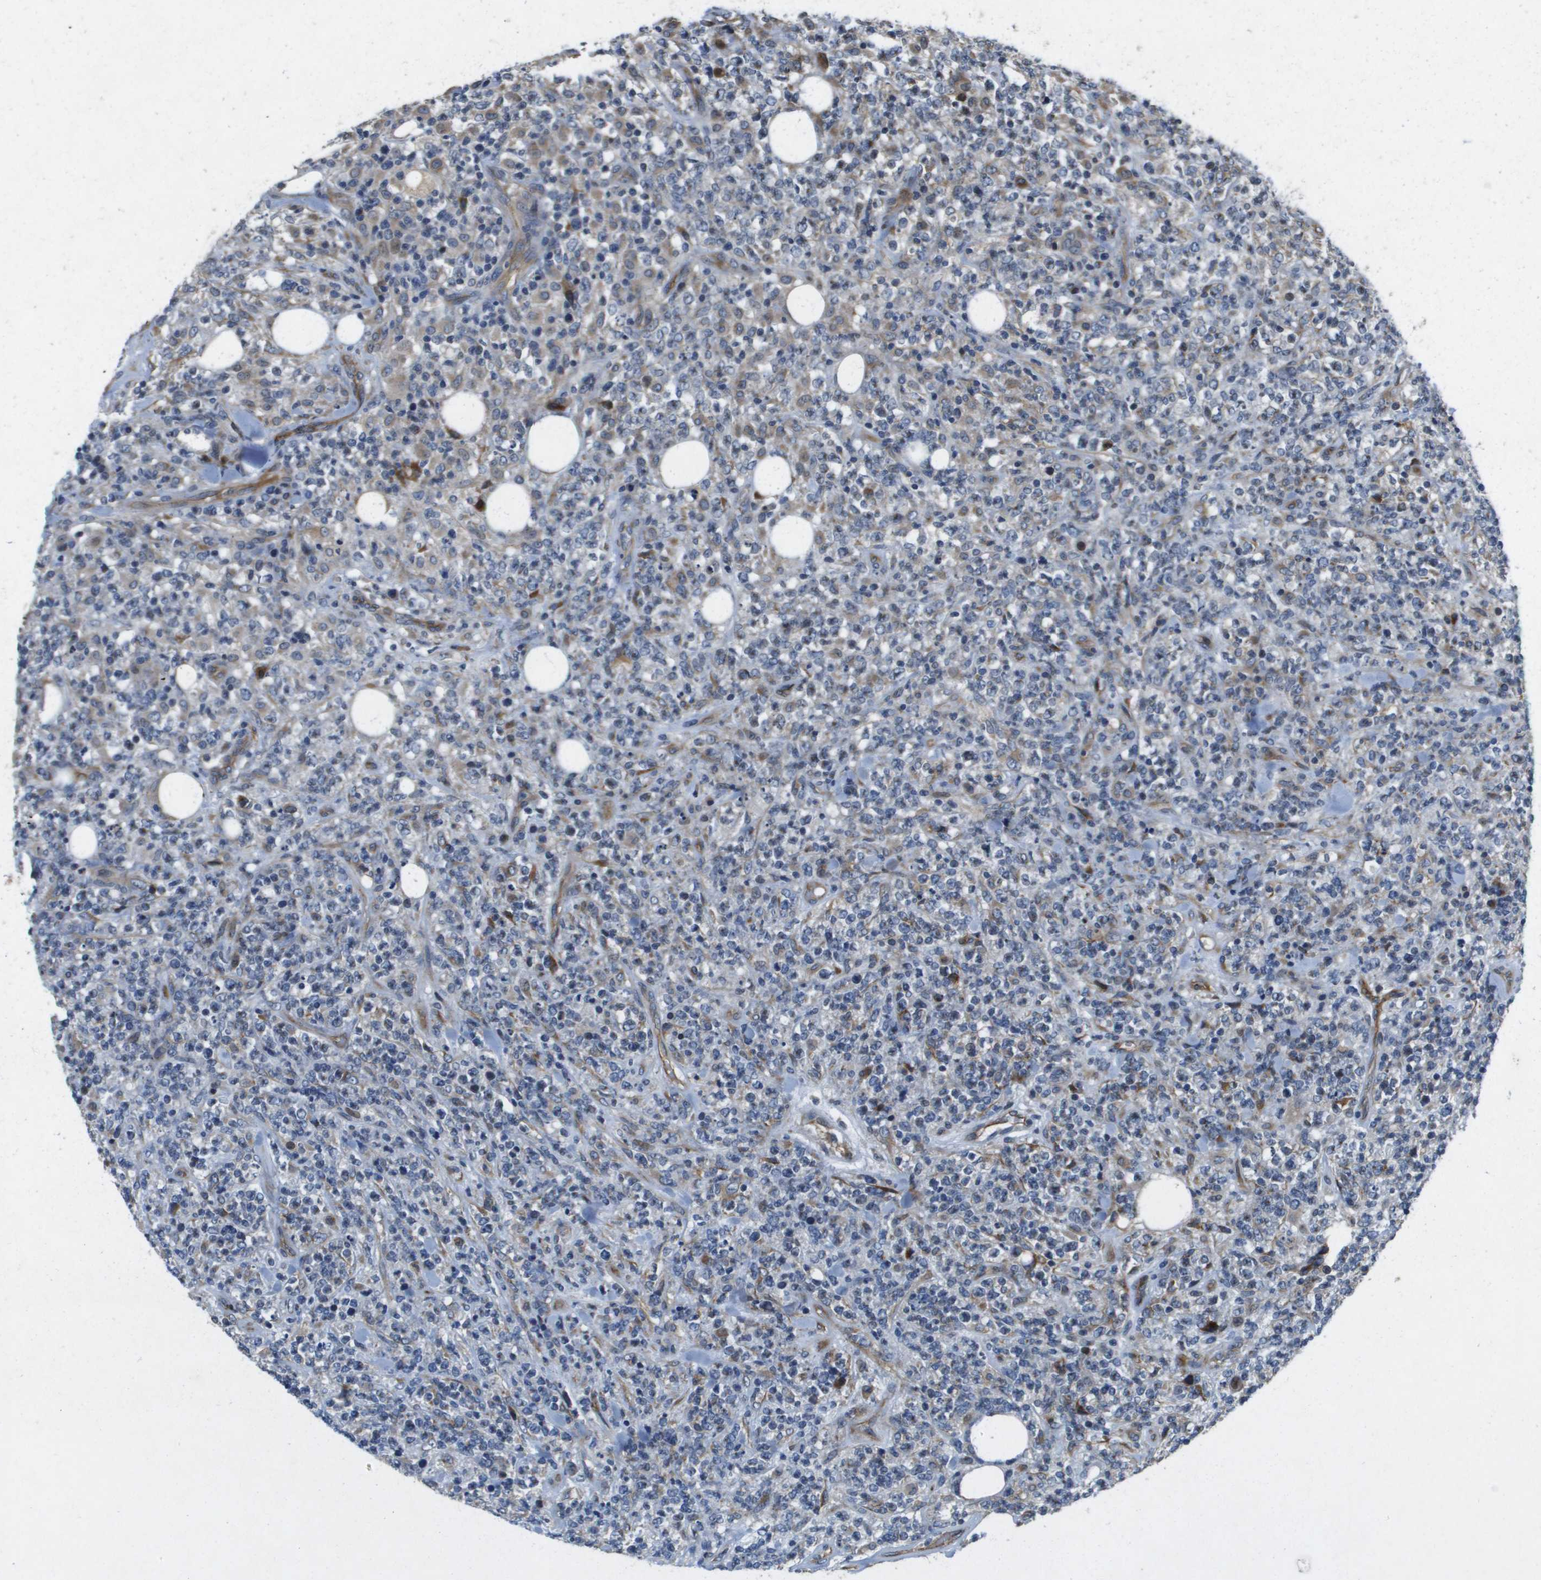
{"staining": {"intensity": "negative", "quantity": "none", "location": "none"}, "tissue": "lymphoma", "cell_type": "Tumor cells", "image_type": "cancer", "snomed": [{"axis": "morphology", "description": "Malignant lymphoma, non-Hodgkin's type, High grade"}, {"axis": "topography", "description": "Soft tissue"}], "caption": "This is a micrograph of IHC staining of lymphoma, which shows no expression in tumor cells.", "gene": "ENTPD2", "patient": {"sex": "male", "age": 18}}